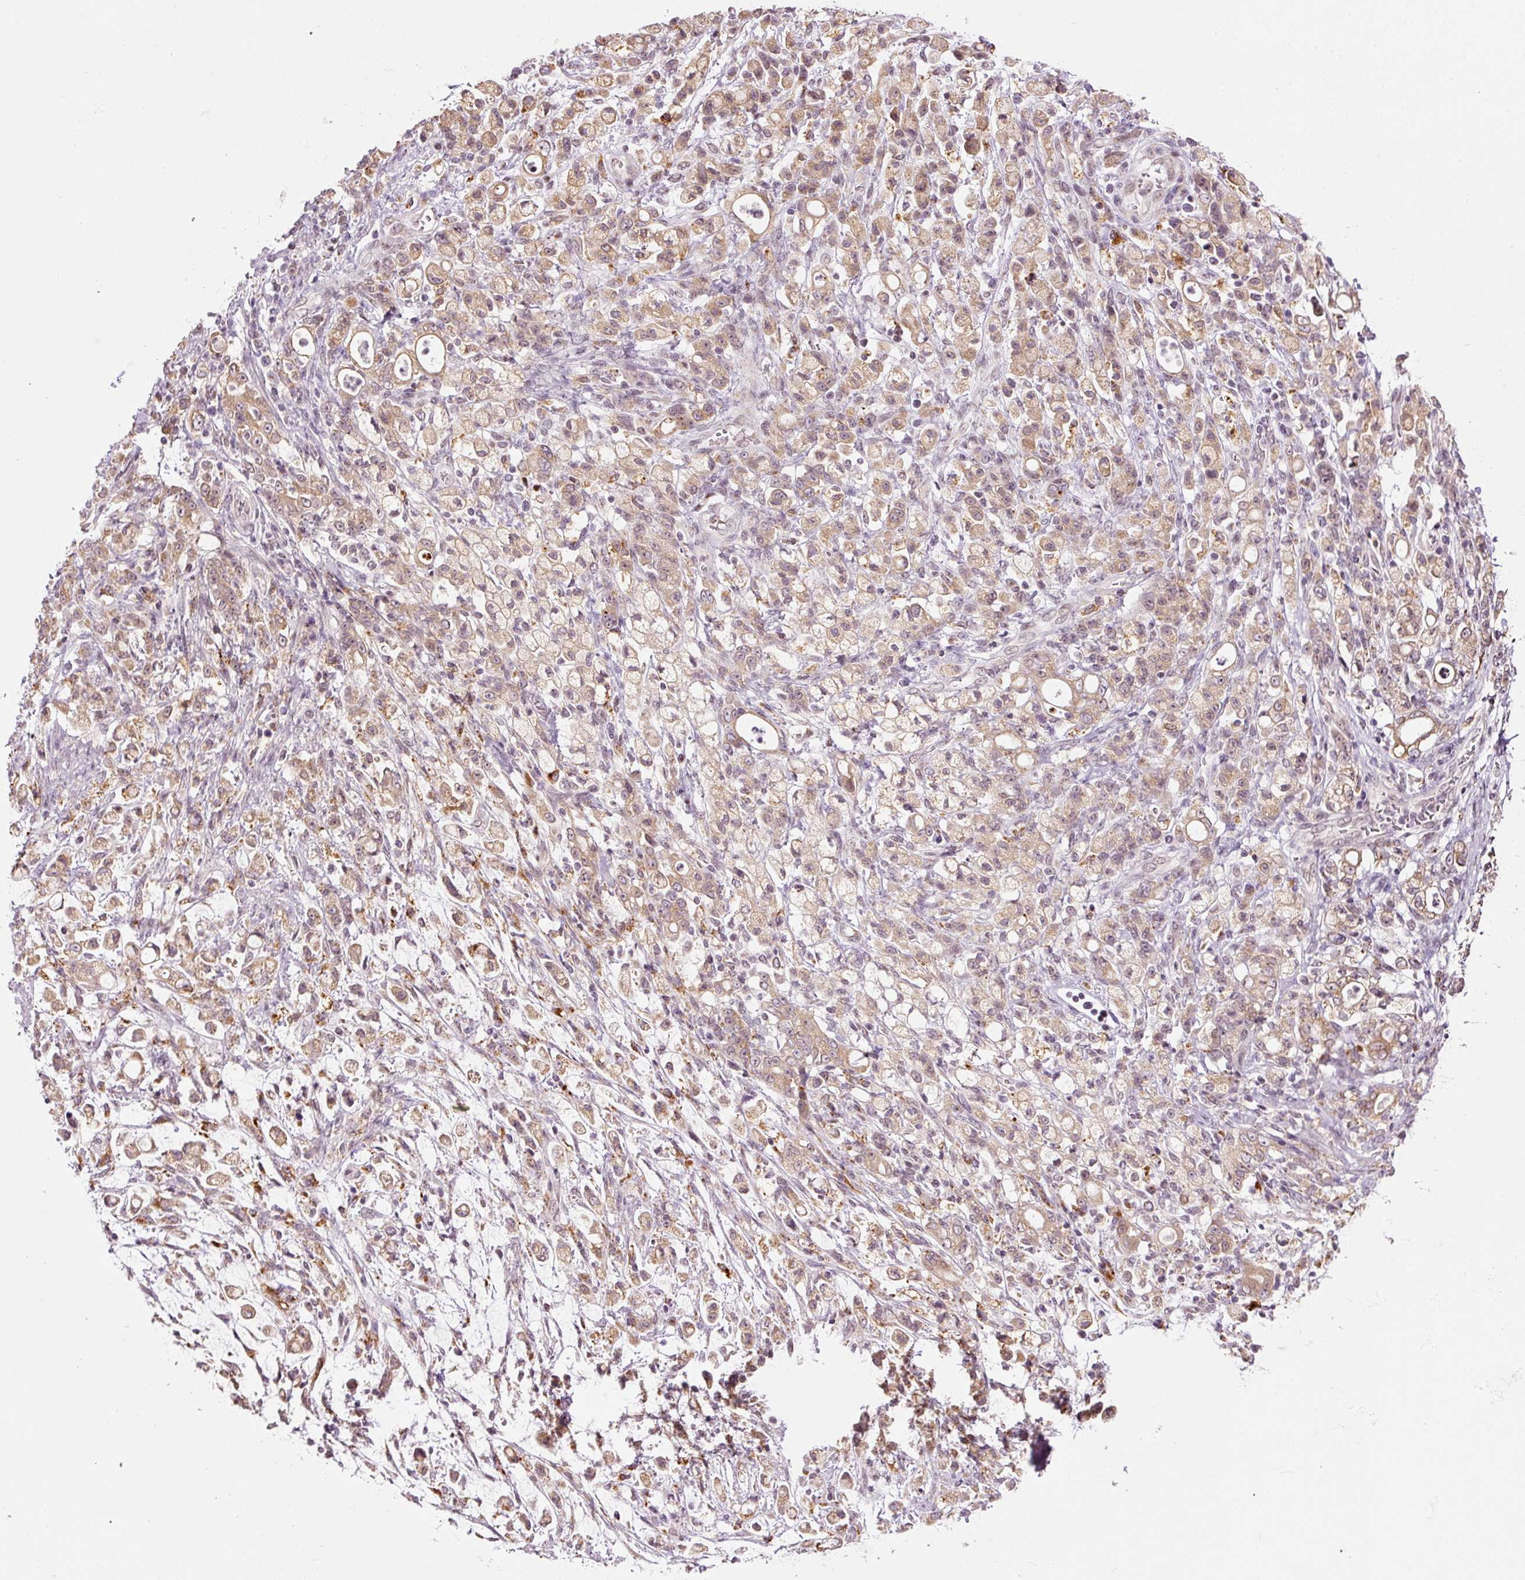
{"staining": {"intensity": "weak", "quantity": ">75%", "location": "cytoplasmic/membranous"}, "tissue": "stomach cancer", "cell_type": "Tumor cells", "image_type": "cancer", "snomed": [{"axis": "morphology", "description": "Adenocarcinoma, NOS"}, {"axis": "topography", "description": "Stomach"}], "caption": "Immunohistochemical staining of adenocarcinoma (stomach) displays weak cytoplasmic/membranous protein expression in approximately >75% of tumor cells. The staining was performed using DAB, with brown indicating positive protein expression. Nuclei are stained blue with hematoxylin.", "gene": "ZNF639", "patient": {"sex": "female", "age": 60}}